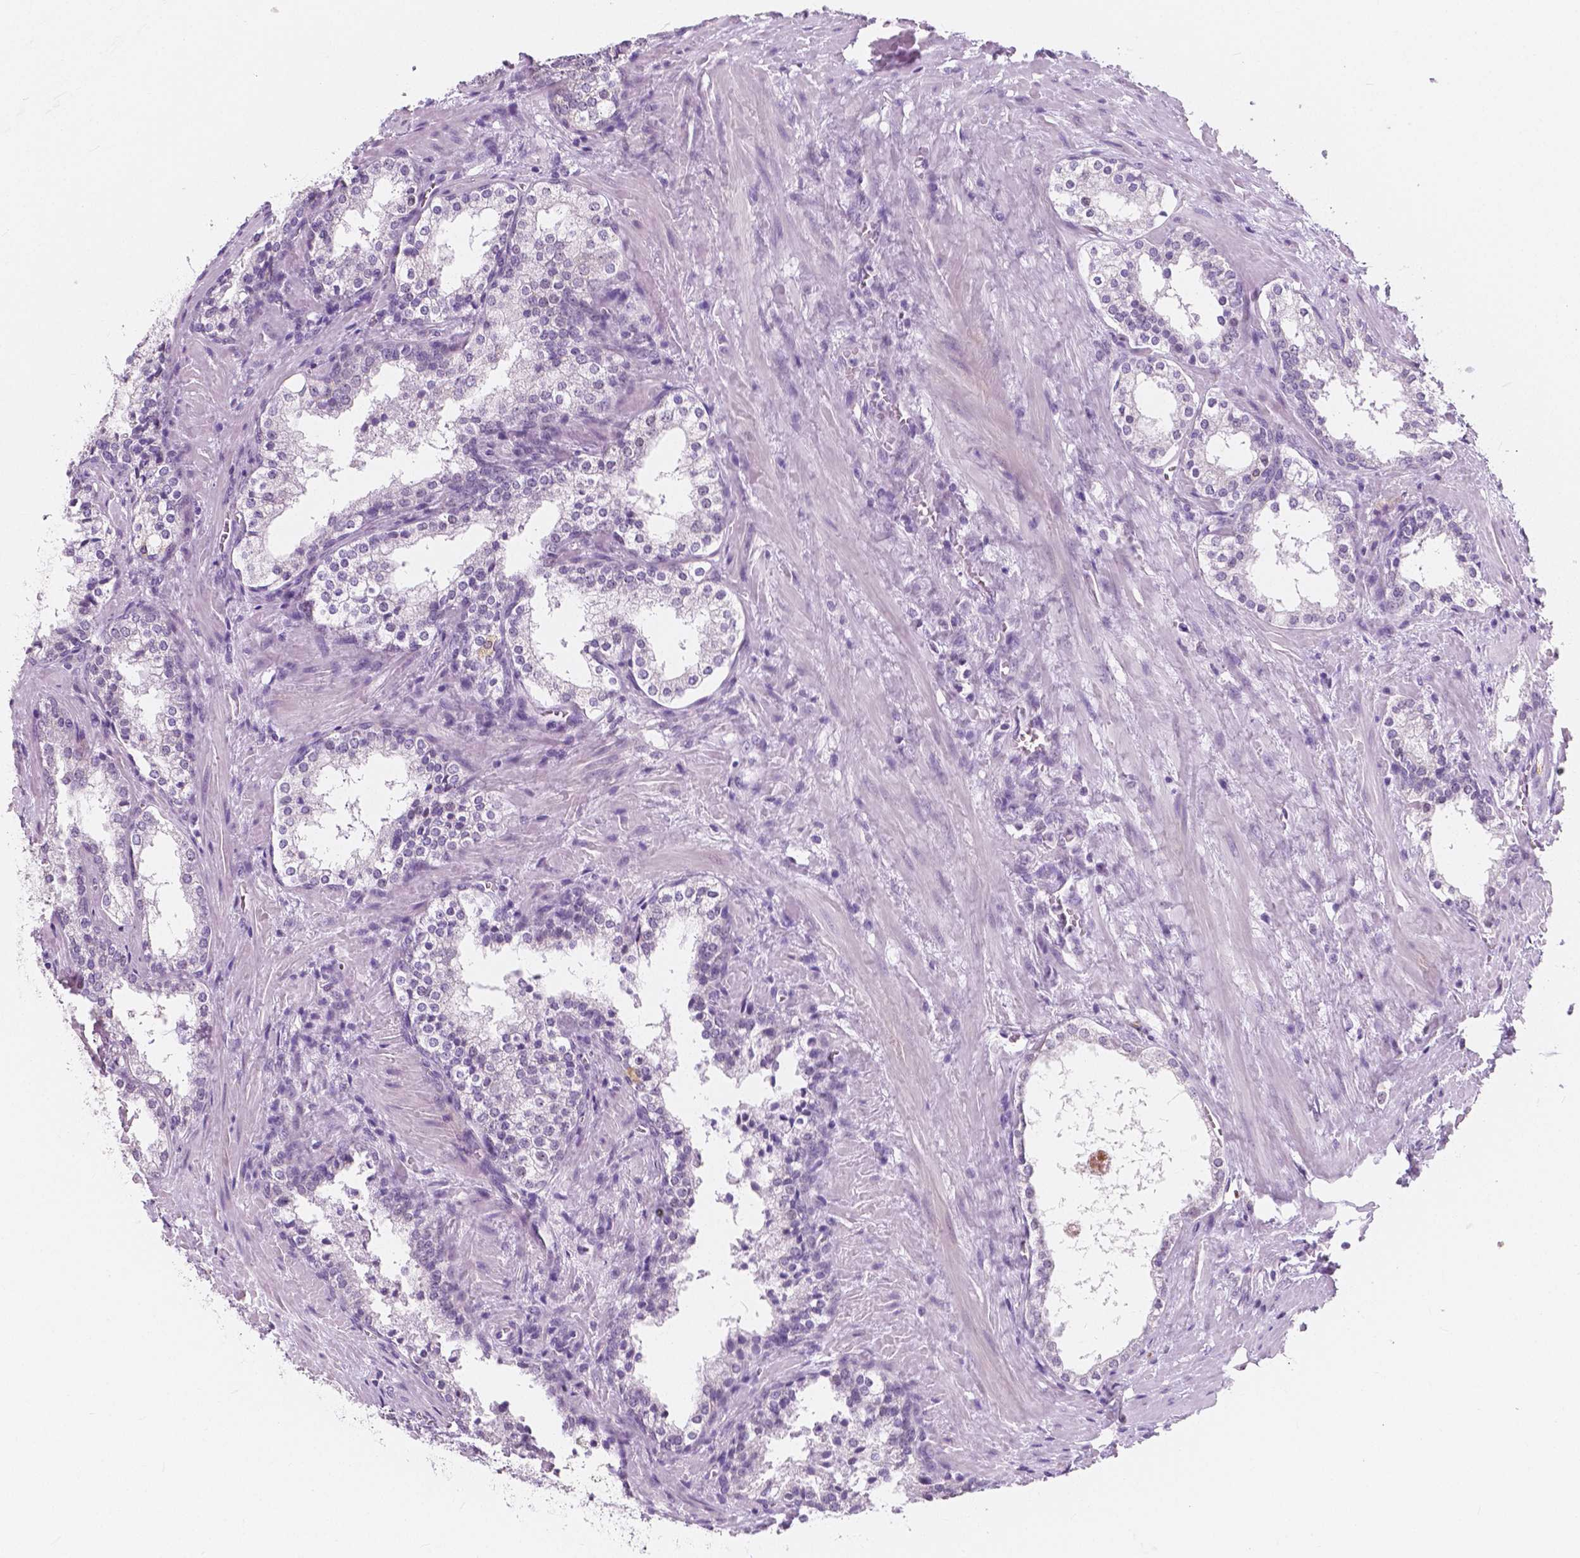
{"staining": {"intensity": "weak", "quantity": "<25%", "location": "nuclear"}, "tissue": "prostate cancer", "cell_type": "Tumor cells", "image_type": "cancer", "snomed": [{"axis": "morphology", "description": "Adenocarcinoma, NOS"}, {"axis": "topography", "description": "Prostate and seminal vesicle, NOS"}], "caption": "Tumor cells are negative for brown protein staining in adenocarcinoma (prostate). Brightfield microscopy of IHC stained with DAB (brown) and hematoxylin (blue), captured at high magnification.", "gene": "NOLC1", "patient": {"sex": "male", "age": 63}}